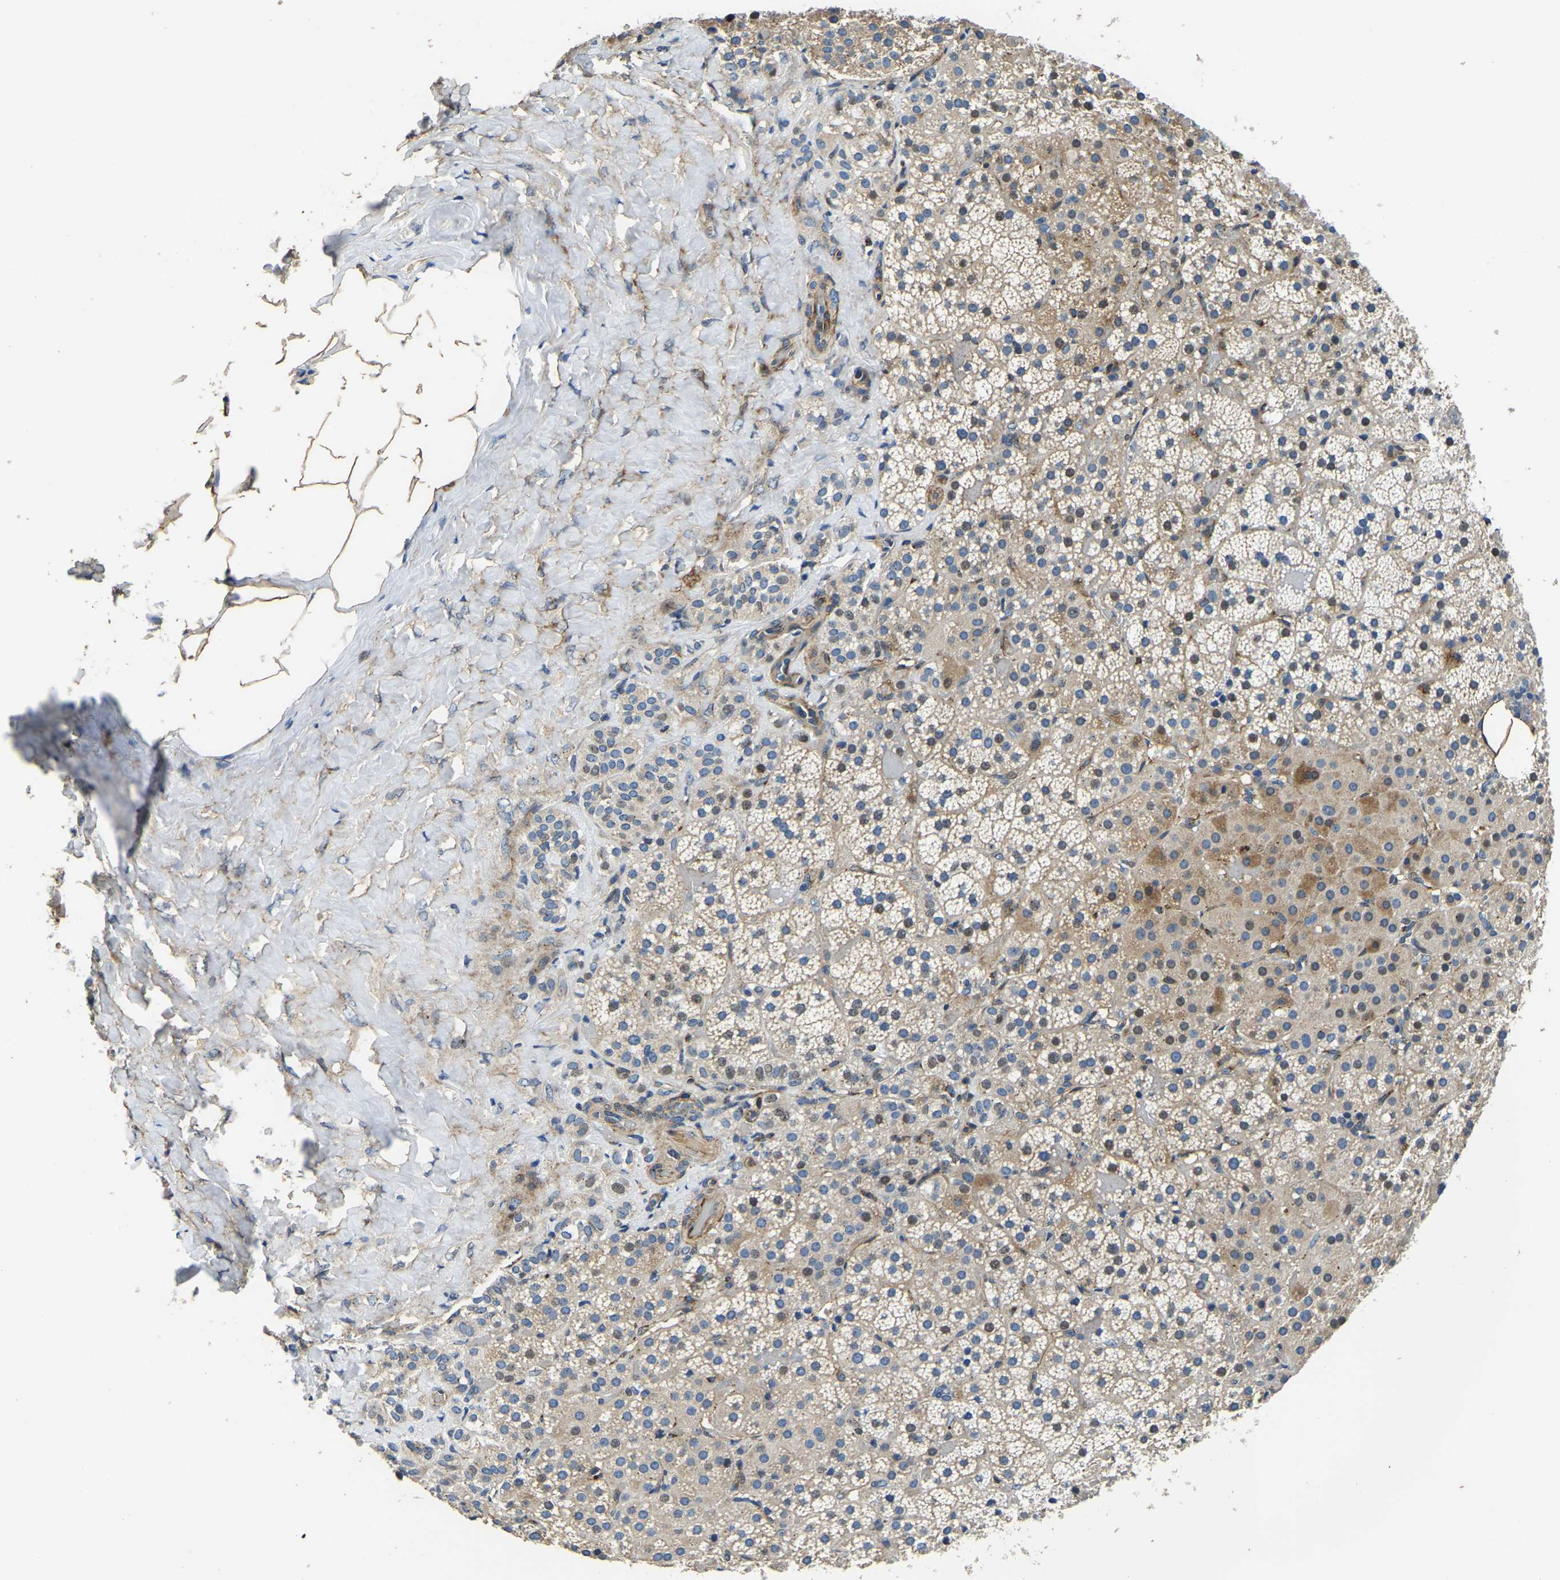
{"staining": {"intensity": "moderate", "quantity": "25%-75%", "location": "cytoplasmic/membranous,nuclear"}, "tissue": "adrenal gland", "cell_type": "Glandular cells", "image_type": "normal", "snomed": [{"axis": "morphology", "description": "Normal tissue, NOS"}, {"axis": "topography", "description": "Adrenal gland"}], "caption": "High-power microscopy captured an immunohistochemistry image of unremarkable adrenal gland, revealing moderate cytoplasmic/membranous,nuclear positivity in about 25%-75% of glandular cells.", "gene": "RNF39", "patient": {"sex": "female", "age": 59}}